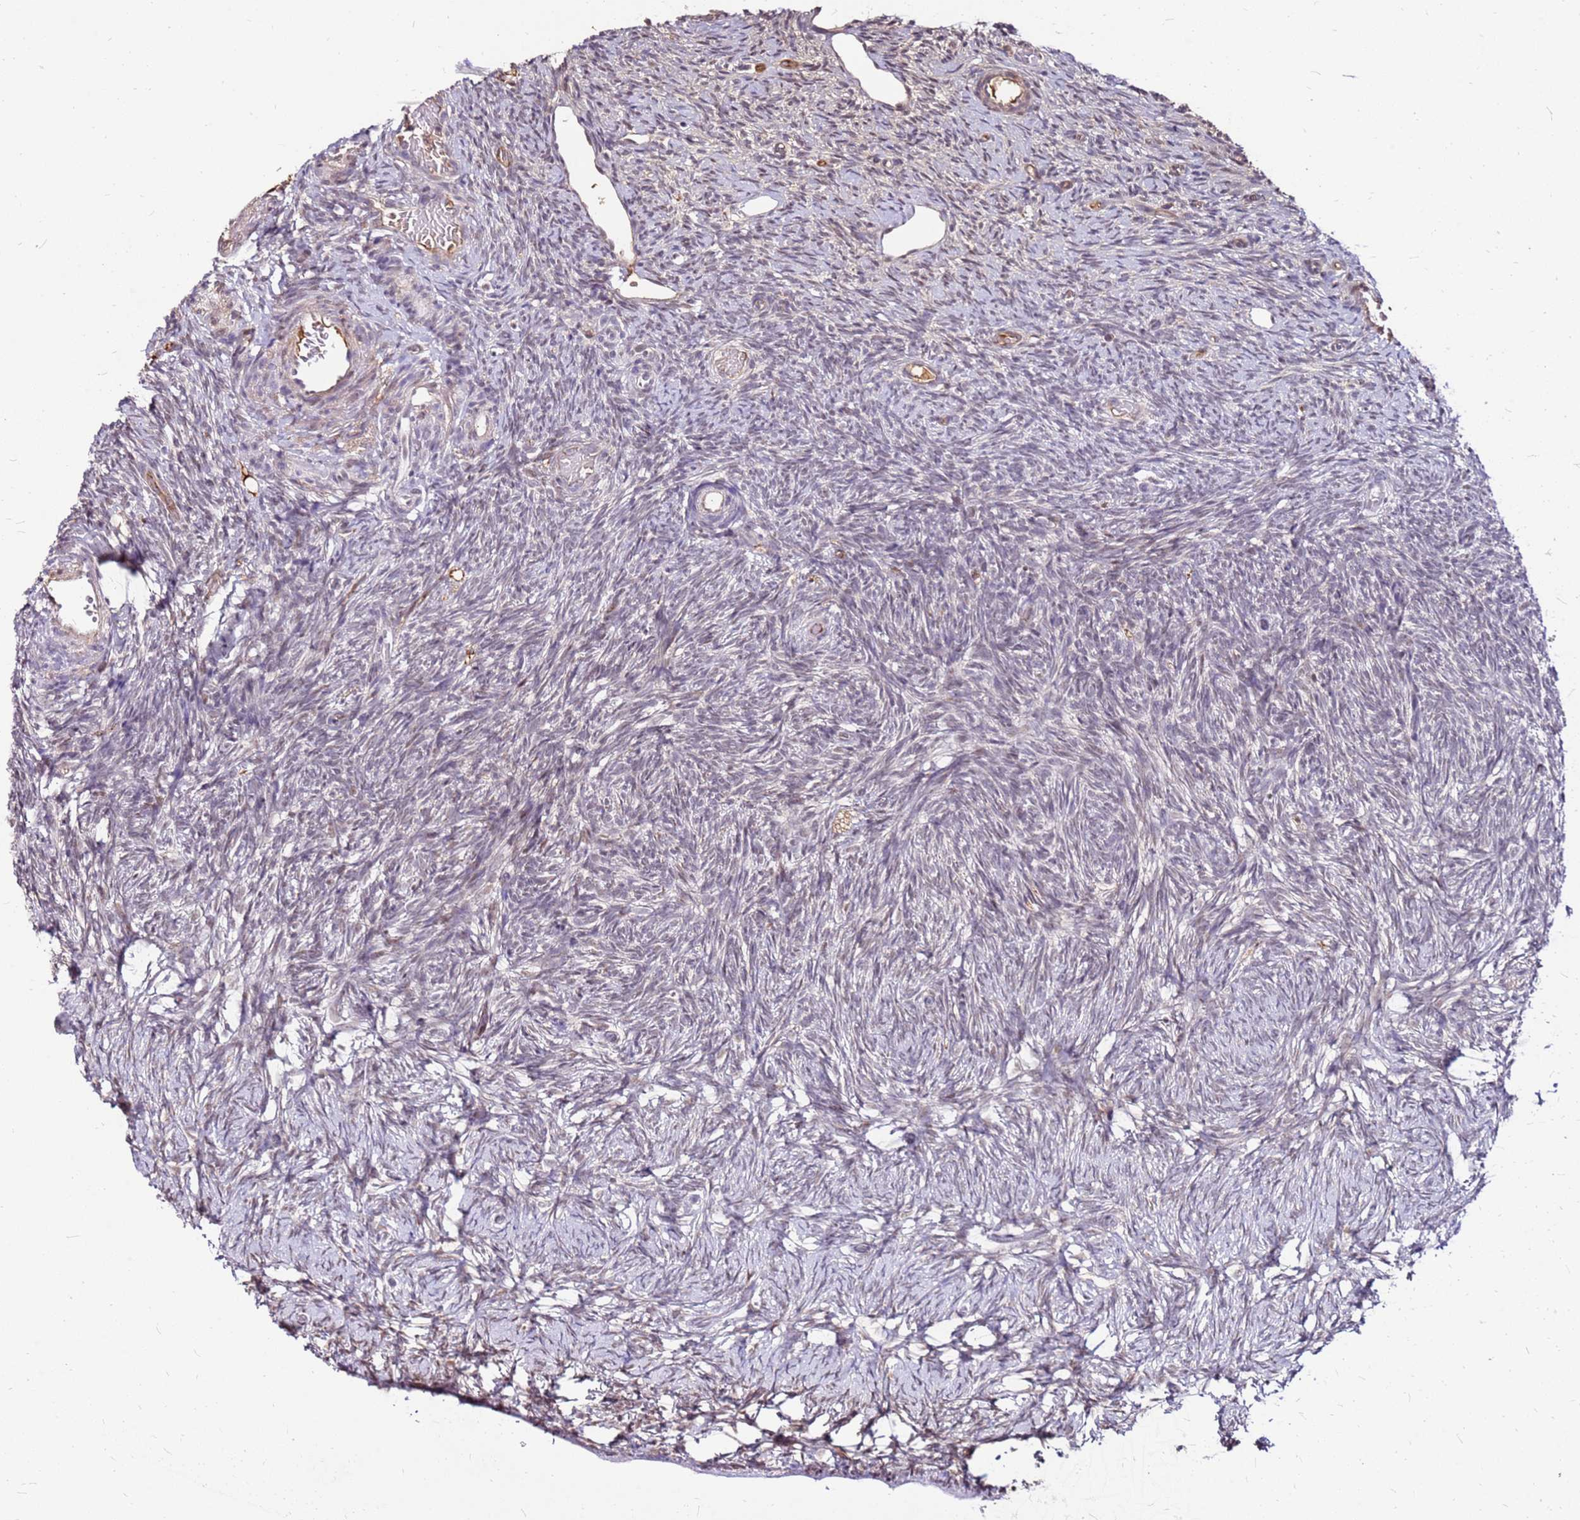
{"staining": {"intensity": "weak", "quantity": "<25%", "location": "cytoplasmic/membranous"}, "tissue": "ovary", "cell_type": "Ovarian stroma cells", "image_type": "normal", "snomed": [{"axis": "morphology", "description": "Normal tissue, NOS"}, {"axis": "topography", "description": "Ovary"}], "caption": "There is no significant positivity in ovarian stroma cells of ovary. (DAB immunohistochemistry (IHC), high magnification).", "gene": "ALDH1A3", "patient": {"sex": "female", "age": 39}}